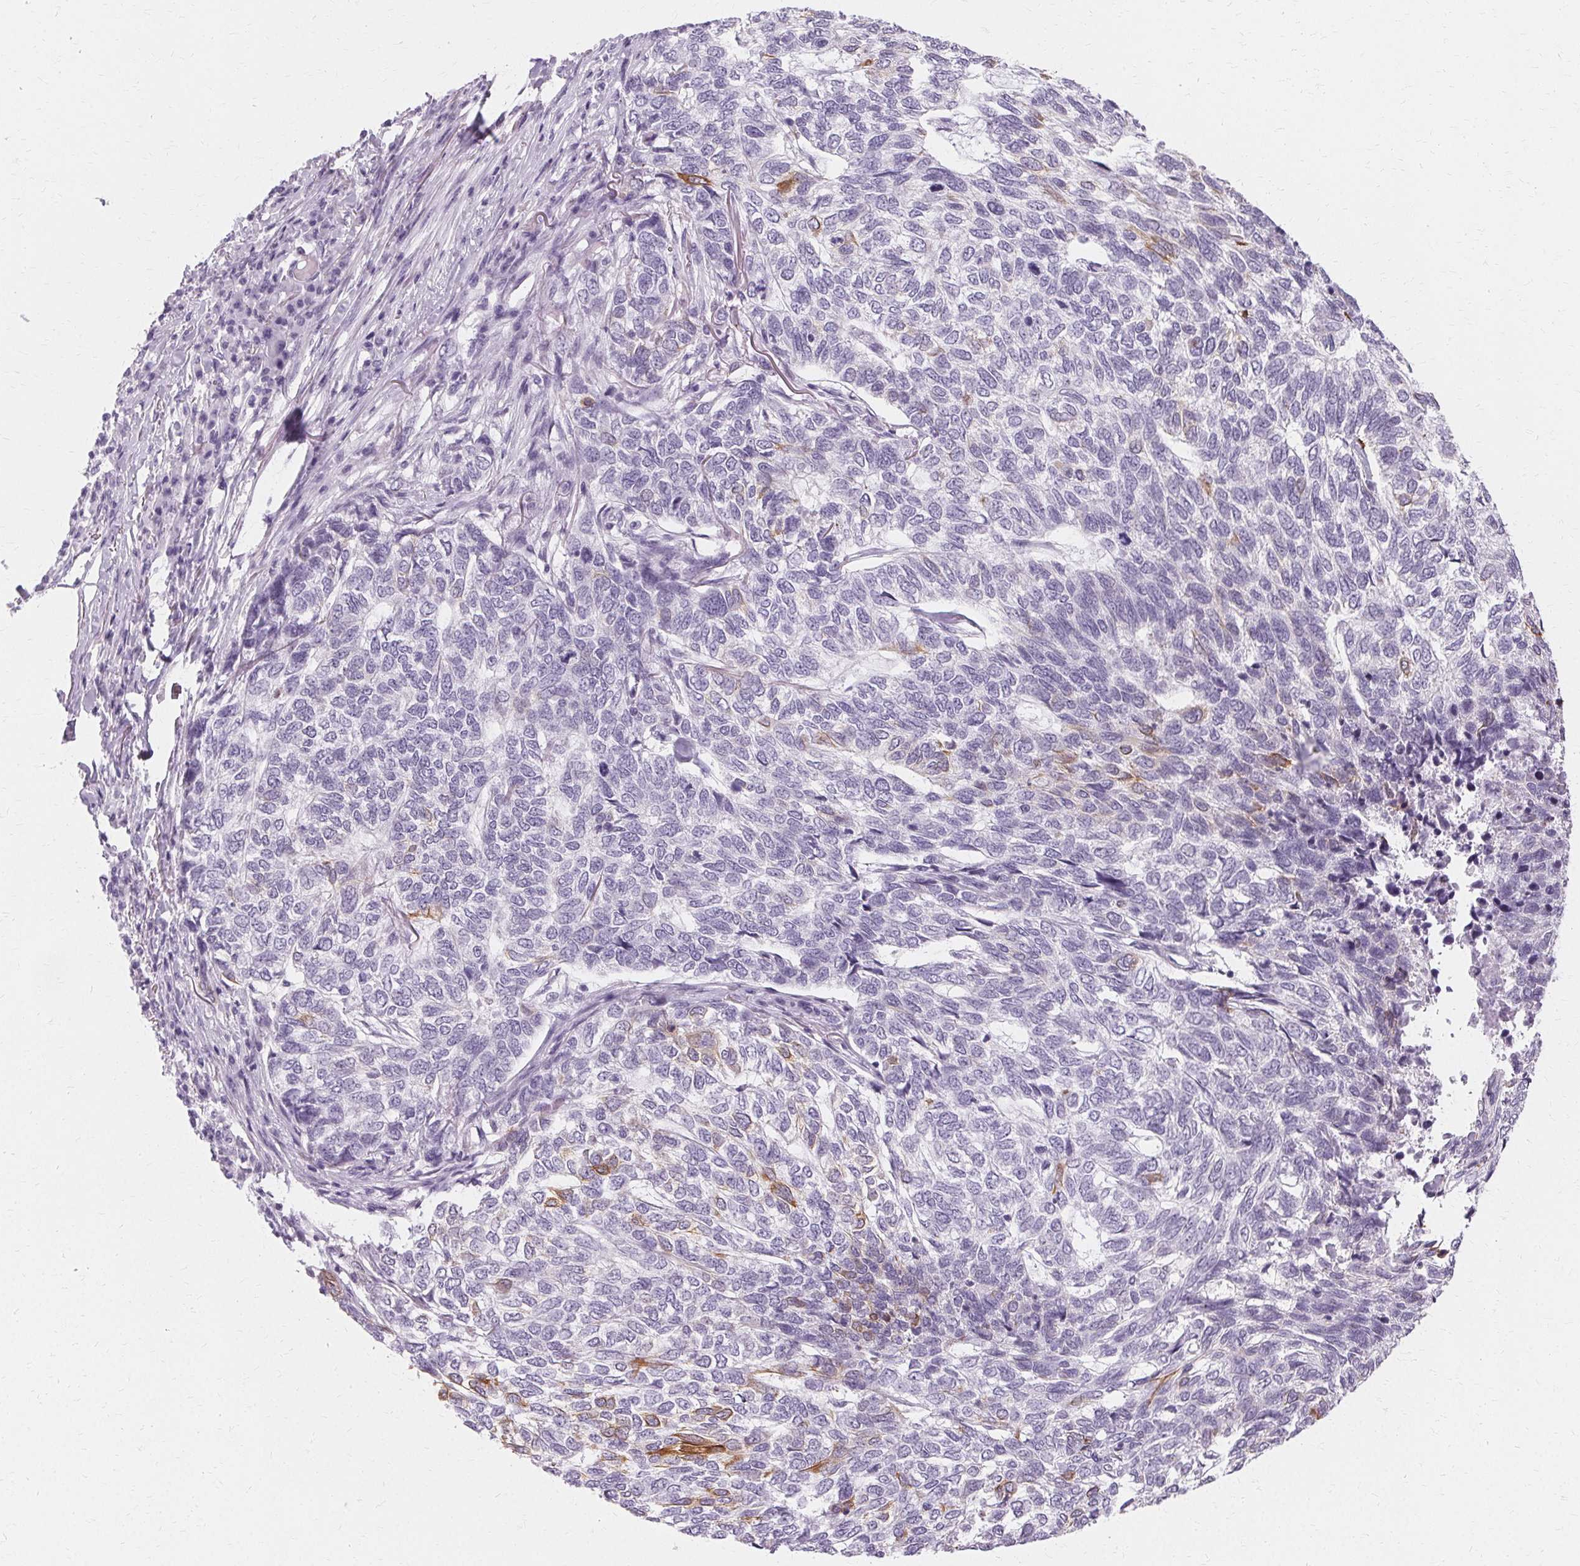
{"staining": {"intensity": "moderate", "quantity": "<25%", "location": "cytoplasmic/membranous"}, "tissue": "skin cancer", "cell_type": "Tumor cells", "image_type": "cancer", "snomed": [{"axis": "morphology", "description": "Basal cell carcinoma"}, {"axis": "topography", "description": "Skin"}], "caption": "Immunohistochemistry photomicrograph of human basal cell carcinoma (skin) stained for a protein (brown), which demonstrates low levels of moderate cytoplasmic/membranous expression in about <25% of tumor cells.", "gene": "KRT6C", "patient": {"sex": "female", "age": 65}}